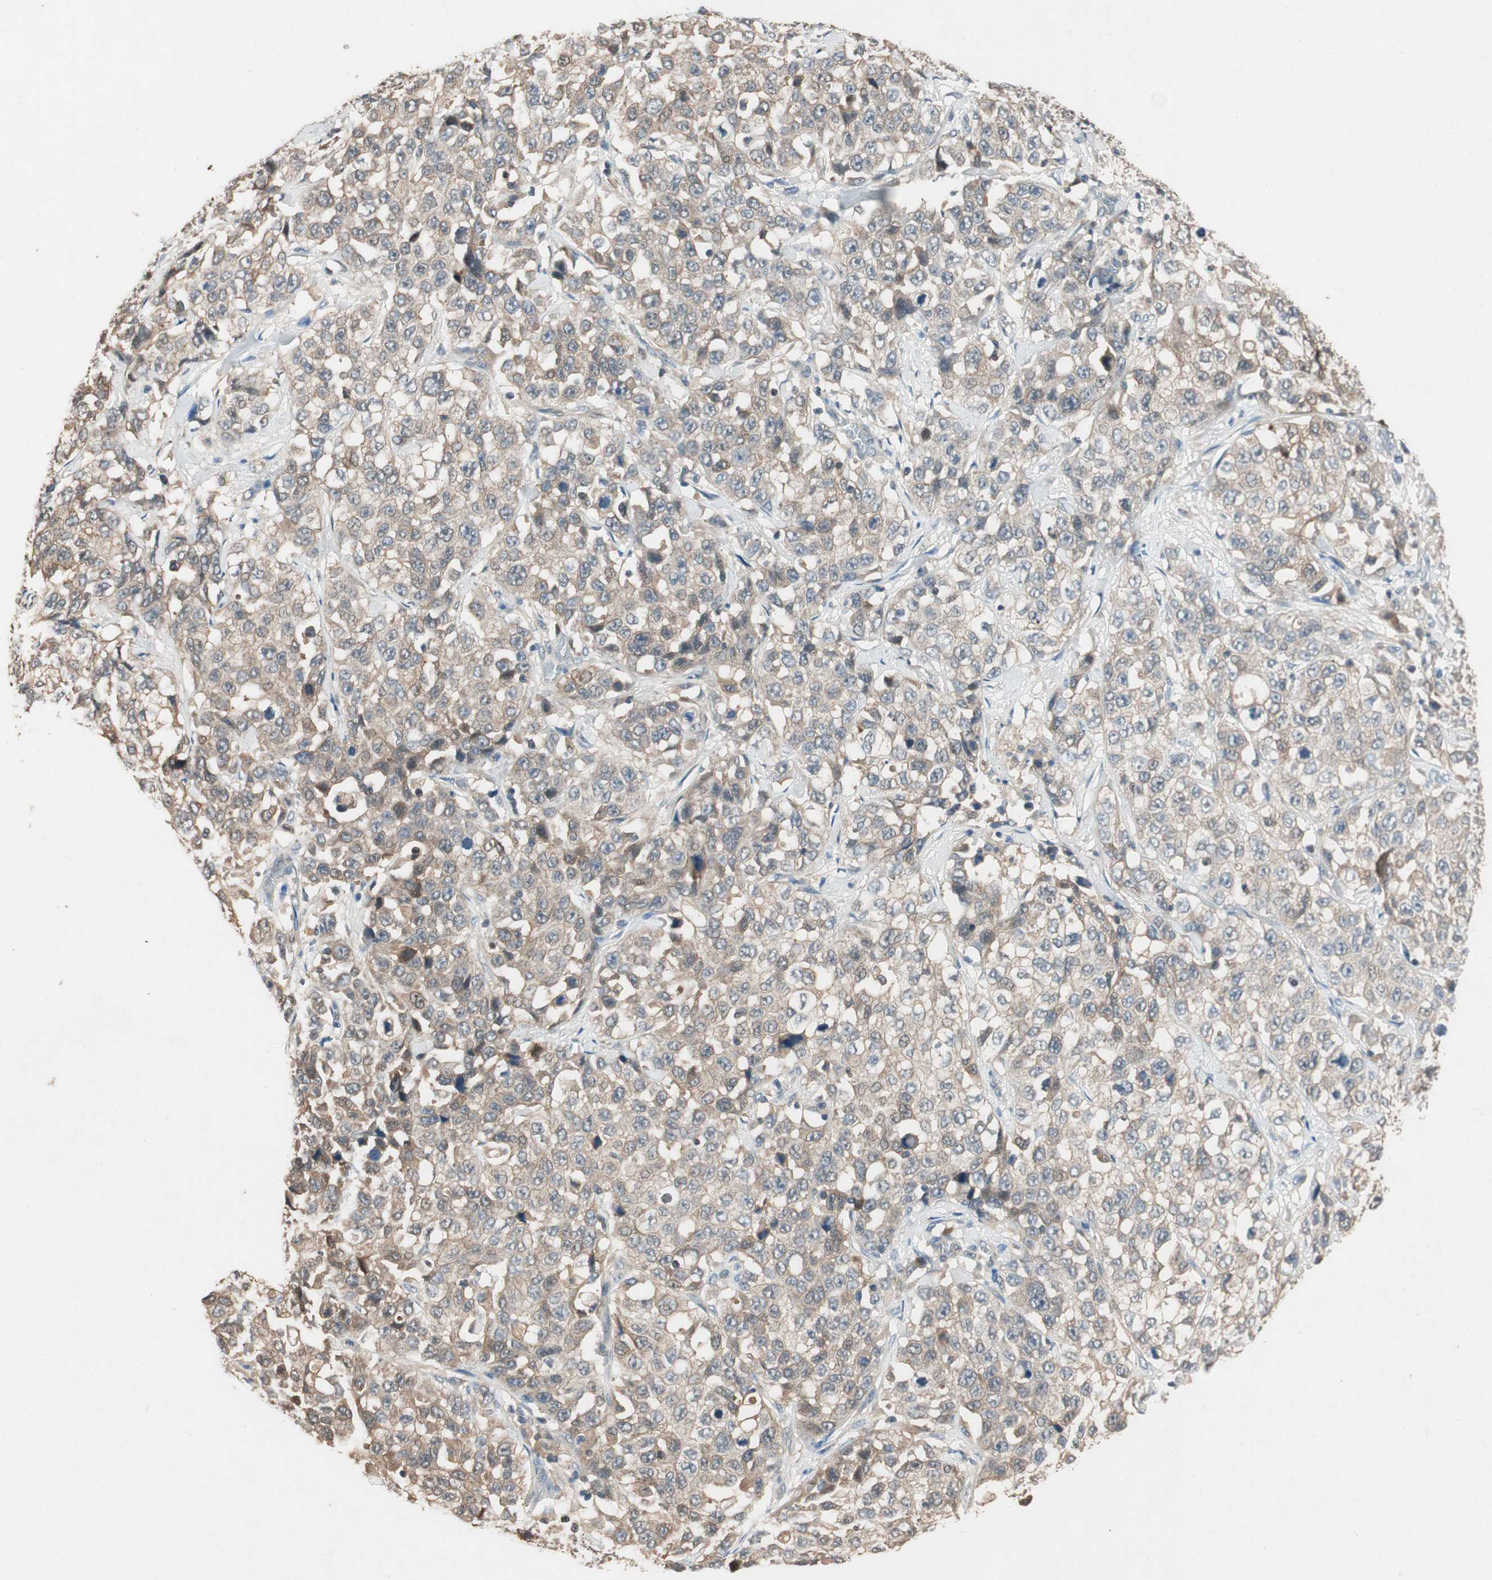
{"staining": {"intensity": "weak", "quantity": ">75%", "location": "cytoplasmic/membranous"}, "tissue": "stomach cancer", "cell_type": "Tumor cells", "image_type": "cancer", "snomed": [{"axis": "morphology", "description": "Normal tissue, NOS"}, {"axis": "morphology", "description": "Adenocarcinoma, NOS"}, {"axis": "topography", "description": "Stomach"}], "caption": "Stomach cancer (adenocarcinoma) stained for a protein shows weak cytoplasmic/membranous positivity in tumor cells.", "gene": "SERPINB5", "patient": {"sex": "male", "age": 48}}